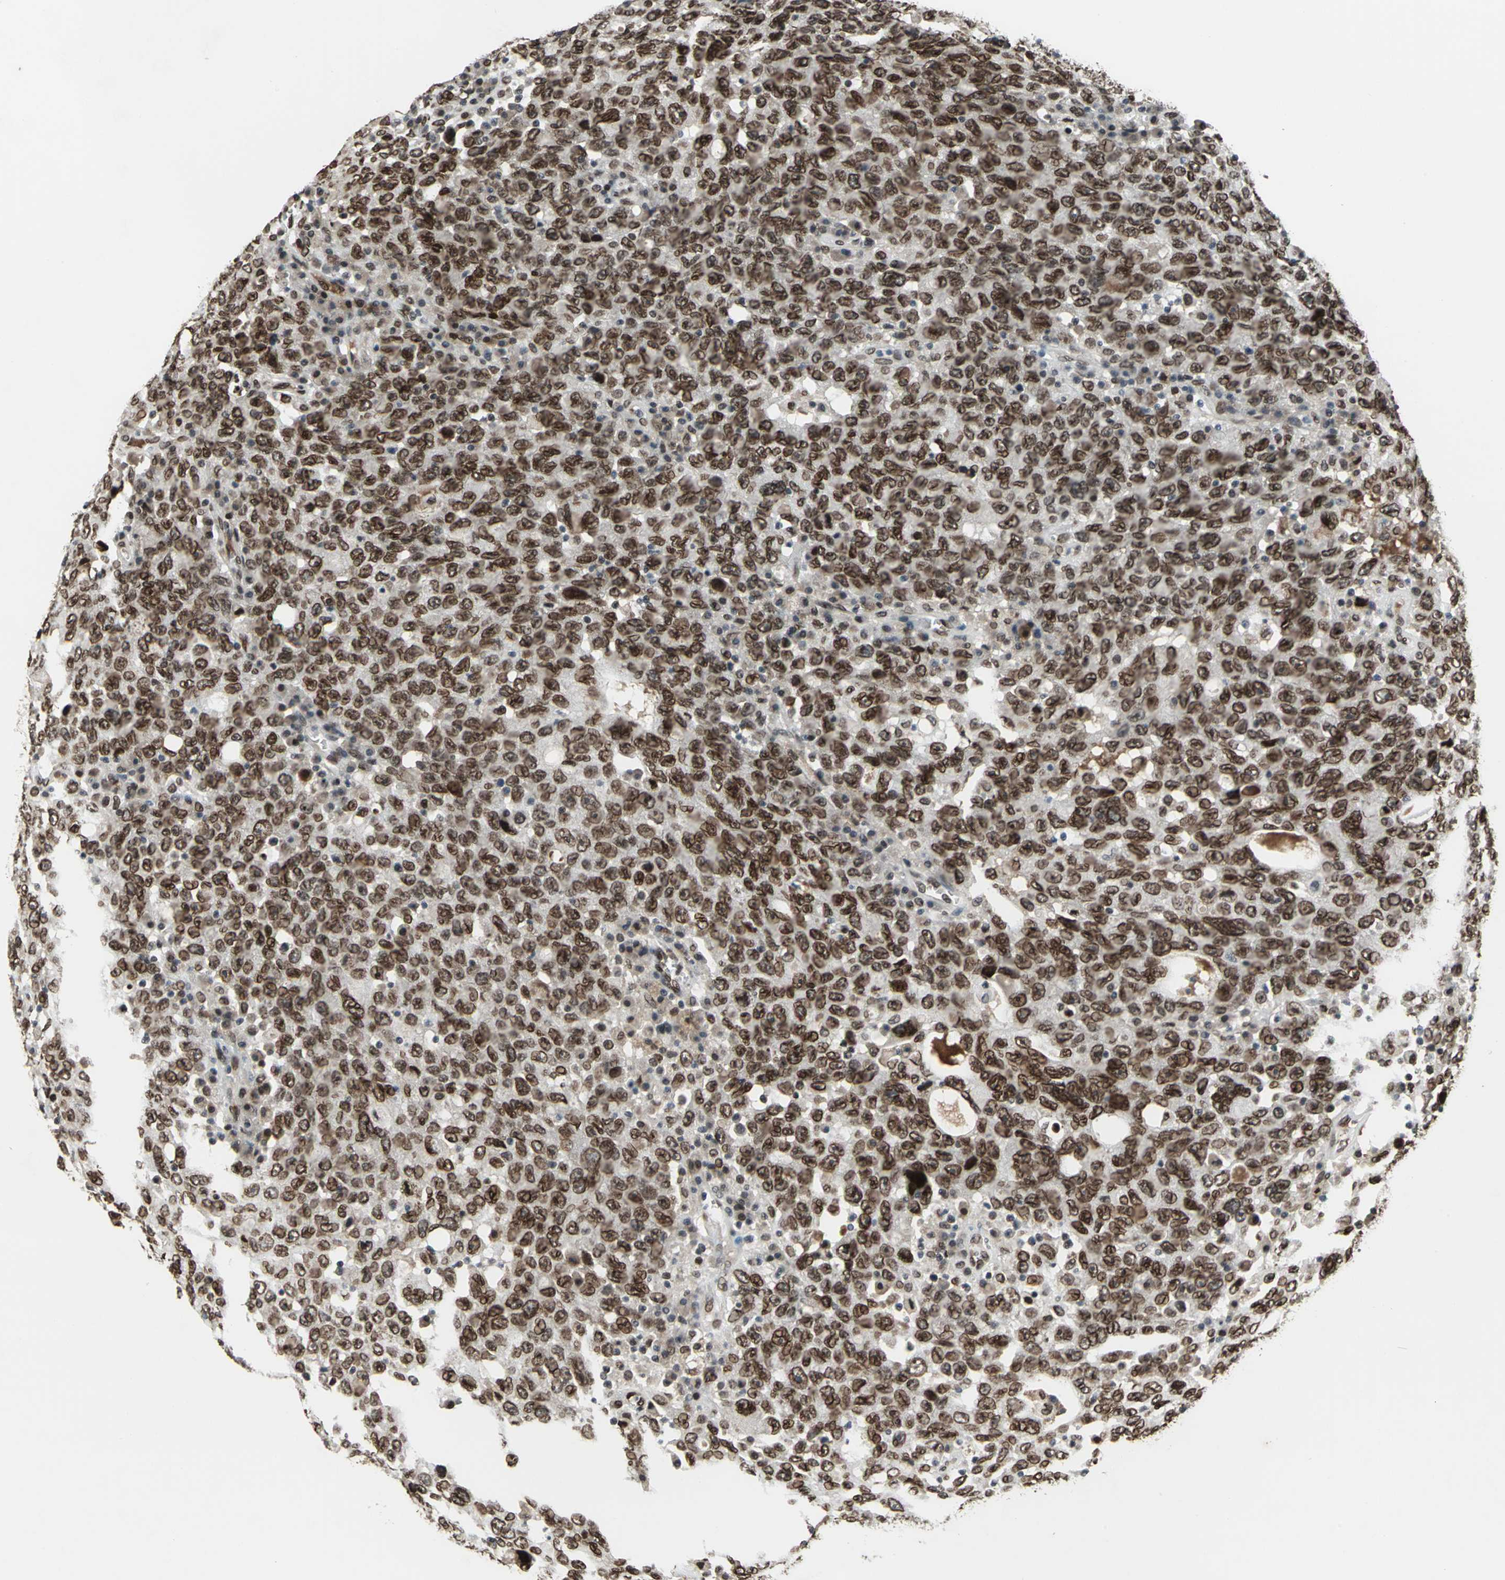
{"staining": {"intensity": "strong", "quantity": ">75%", "location": "cytoplasmic/membranous,nuclear"}, "tissue": "ovarian cancer", "cell_type": "Tumor cells", "image_type": "cancer", "snomed": [{"axis": "morphology", "description": "Carcinoma, endometroid"}, {"axis": "topography", "description": "Ovary"}], "caption": "Approximately >75% of tumor cells in ovarian cancer (endometroid carcinoma) display strong cytoplasmic/membranous and nuclear protein positivity as visualized by brown immunohistochemical staining.", "gene": "ISY1", "patient": {"sex": "female", "age": 62}}